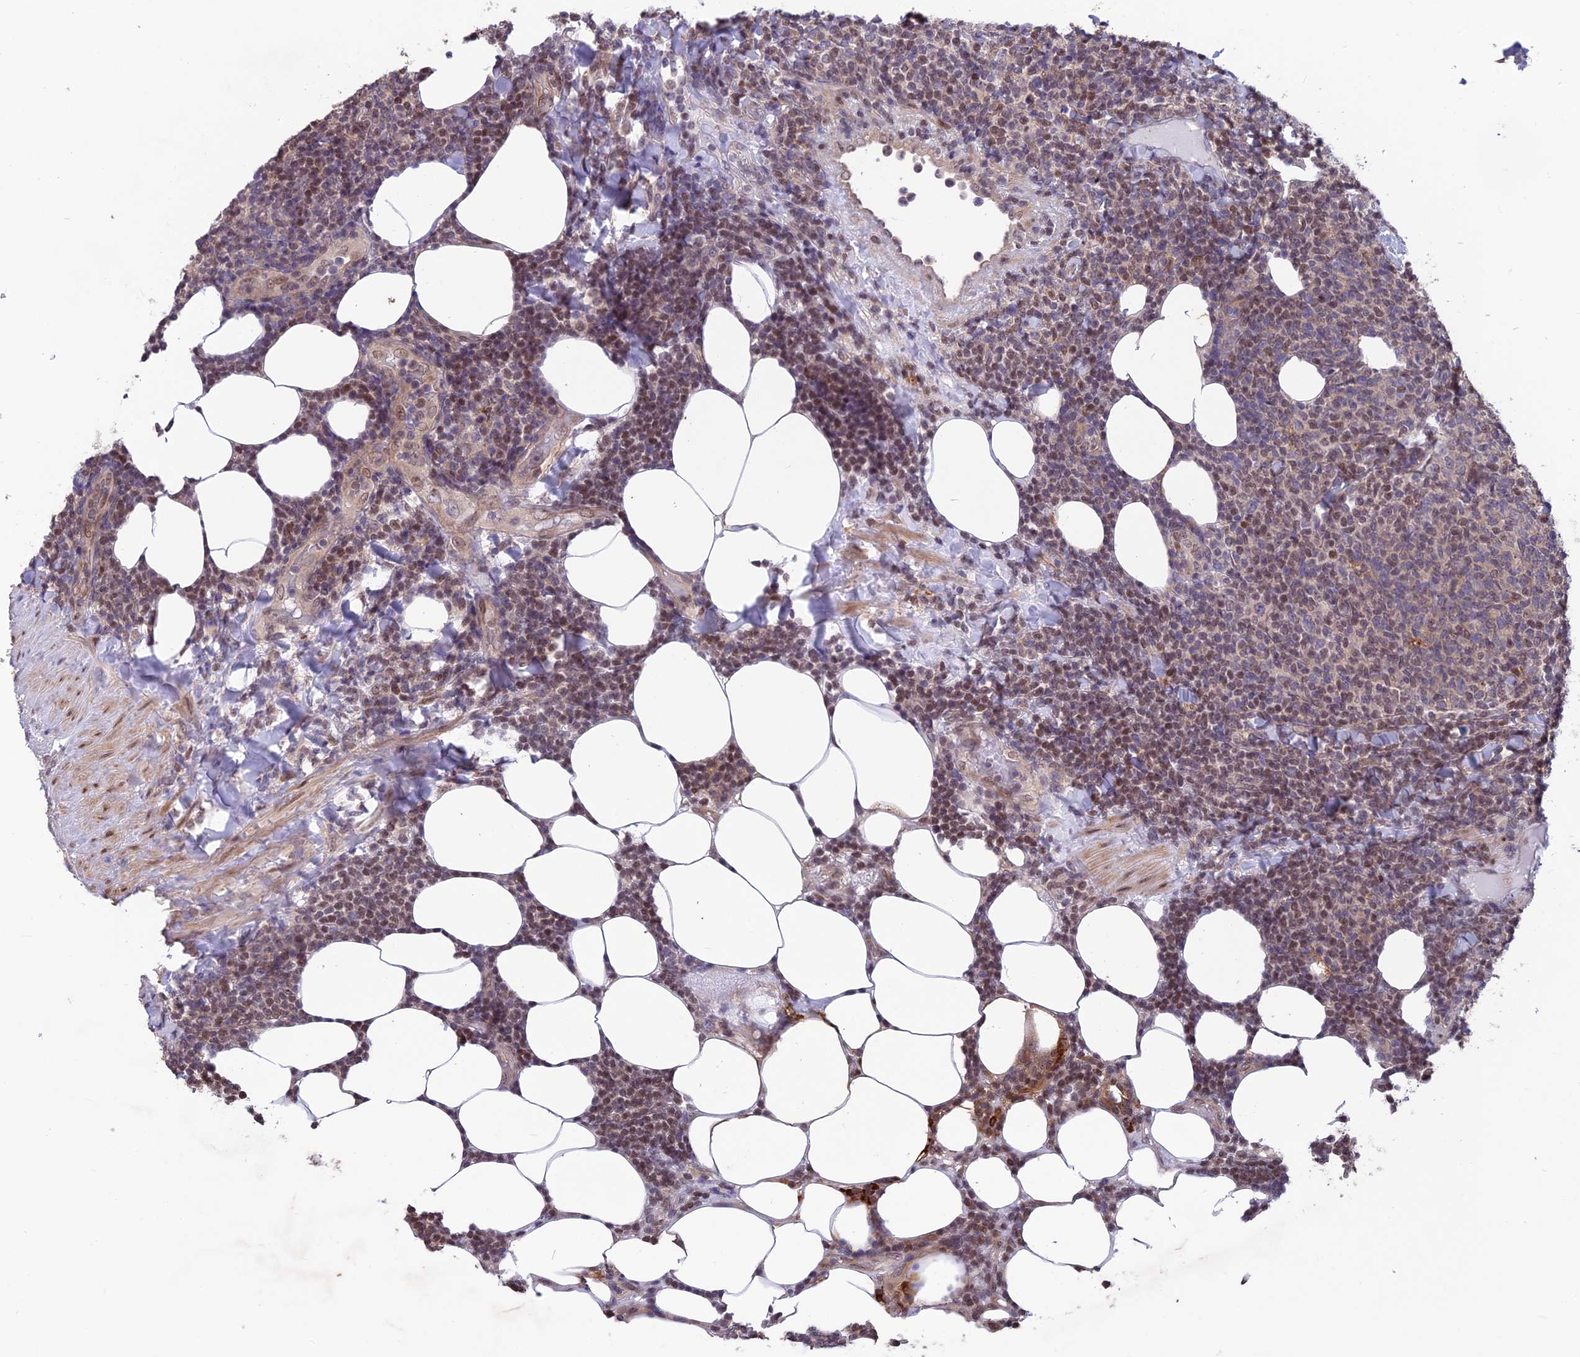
{"staining": {"intensity": "moderate", "quantity": "<25%", "location": "nuclear"}, "tissue": "lymphoma", "cell_type": "Tumor cells", "image_type": "cancer", "snomed": [{"axis": "morphology", "description": "Malignant lymphoma, non-Hodgkin's type, Low grade"}, {"axis": "topography", "description": "Lymph node"}], "caption": "A micrograph showing moderate nuclear positivity in approximately <25% of tumor cells in low-grade malignant lymphoma, non-Hodgkin's type, as visualized by brown immunohistochemical staining.", "gene": "MAST2", "patient": {"sex": "male", "age": 66}}